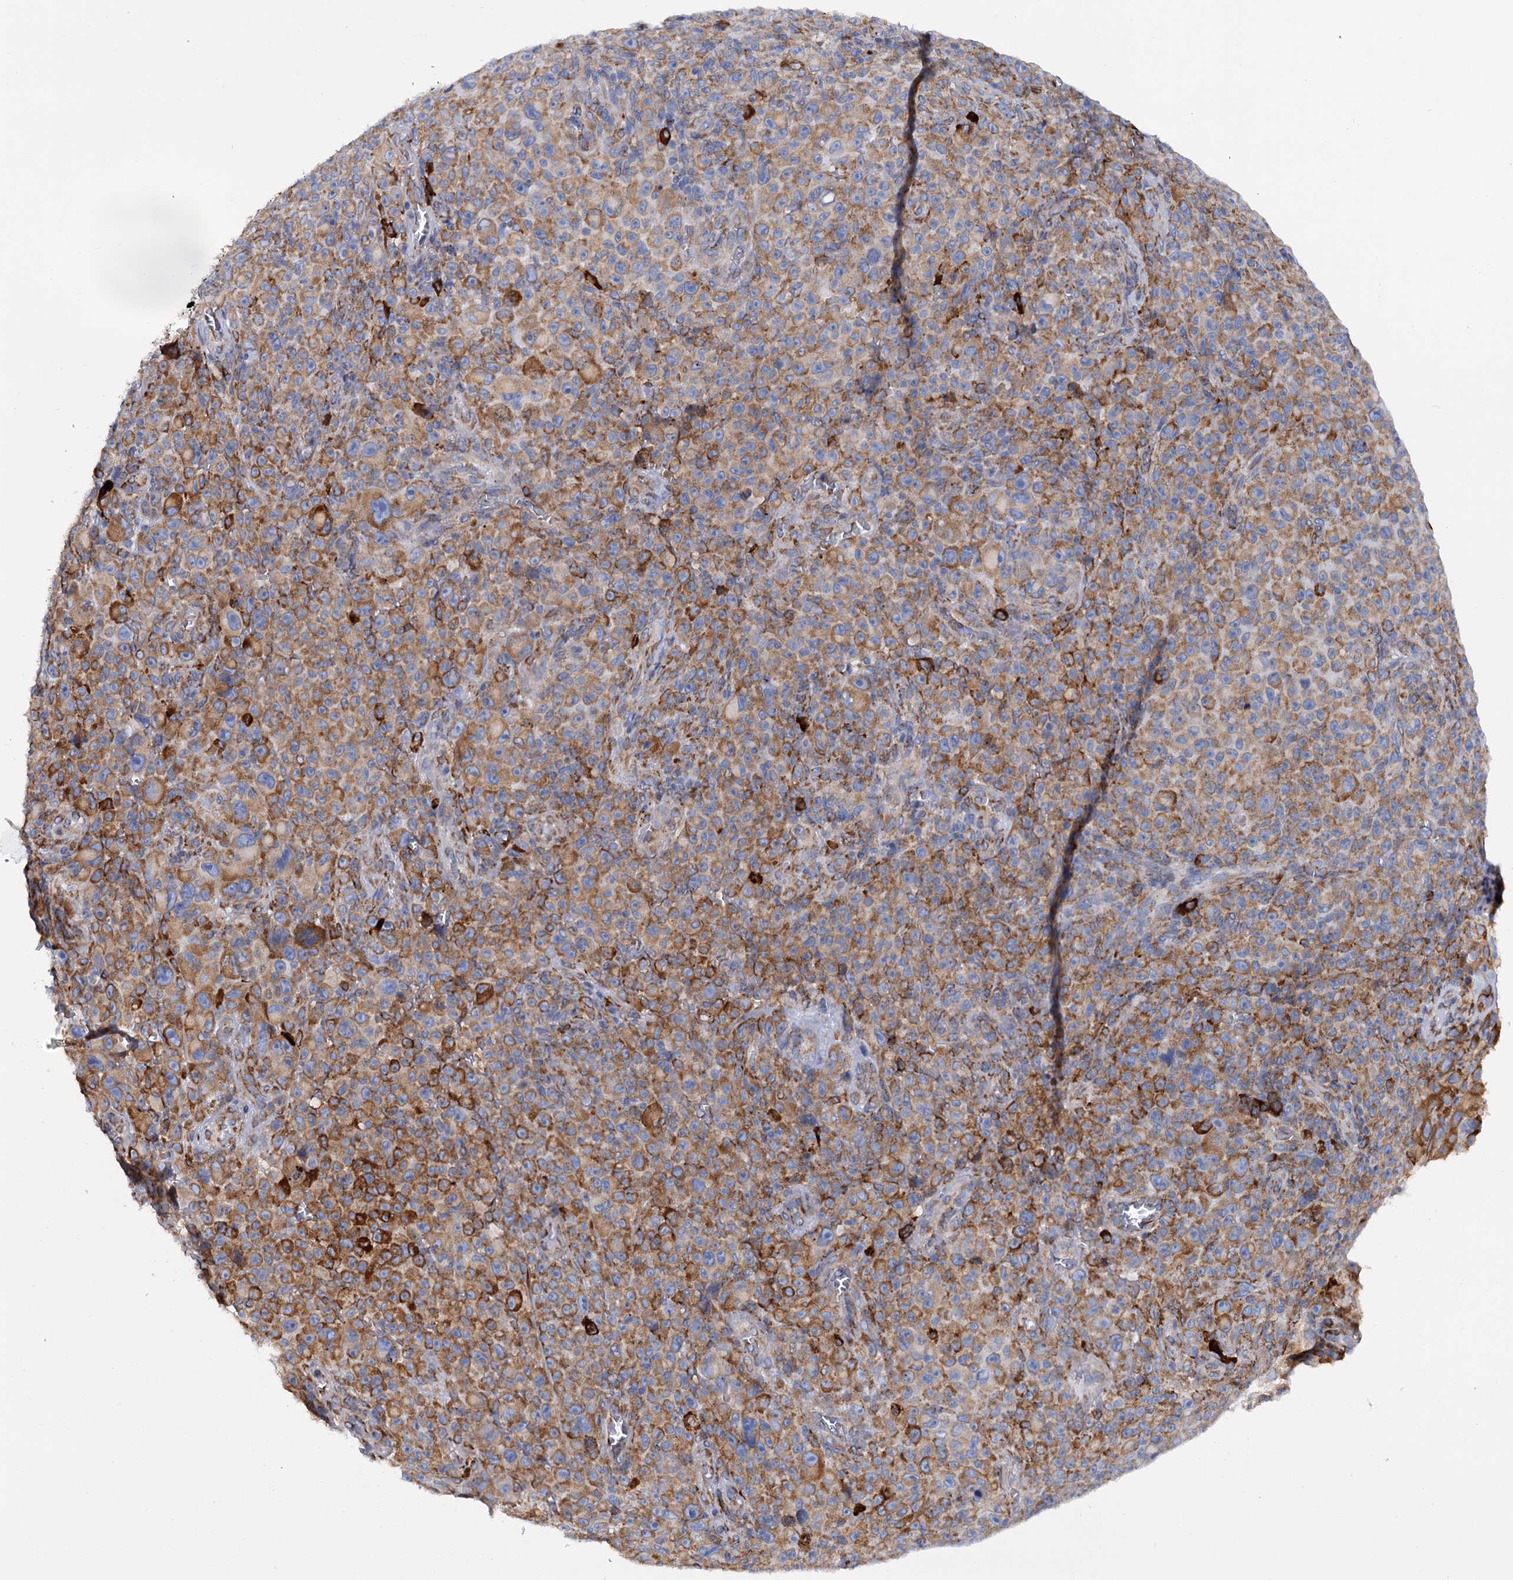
{"staining": {"intensity": "moderate", "quantity": "25%-75%", "location": "cytoplasmic/membranous"}, "tissue": "melanoma", "cell_type": "Tumor cells", "image_type": "cancer", "snomed": [{"axis": "morphology", "description": "Malignant melanoma, NOS"}, {"axis": "topography", "description": "Skin"}], "caption": "Moderate cytoplasmic/membranous staining for a protein is appreciated in approximately 25%-75% of tumor cells of melanoma using immunohistochemistry (IHC).", "gene": "SHE", "patient": {"sex": "female", "age": 82}}